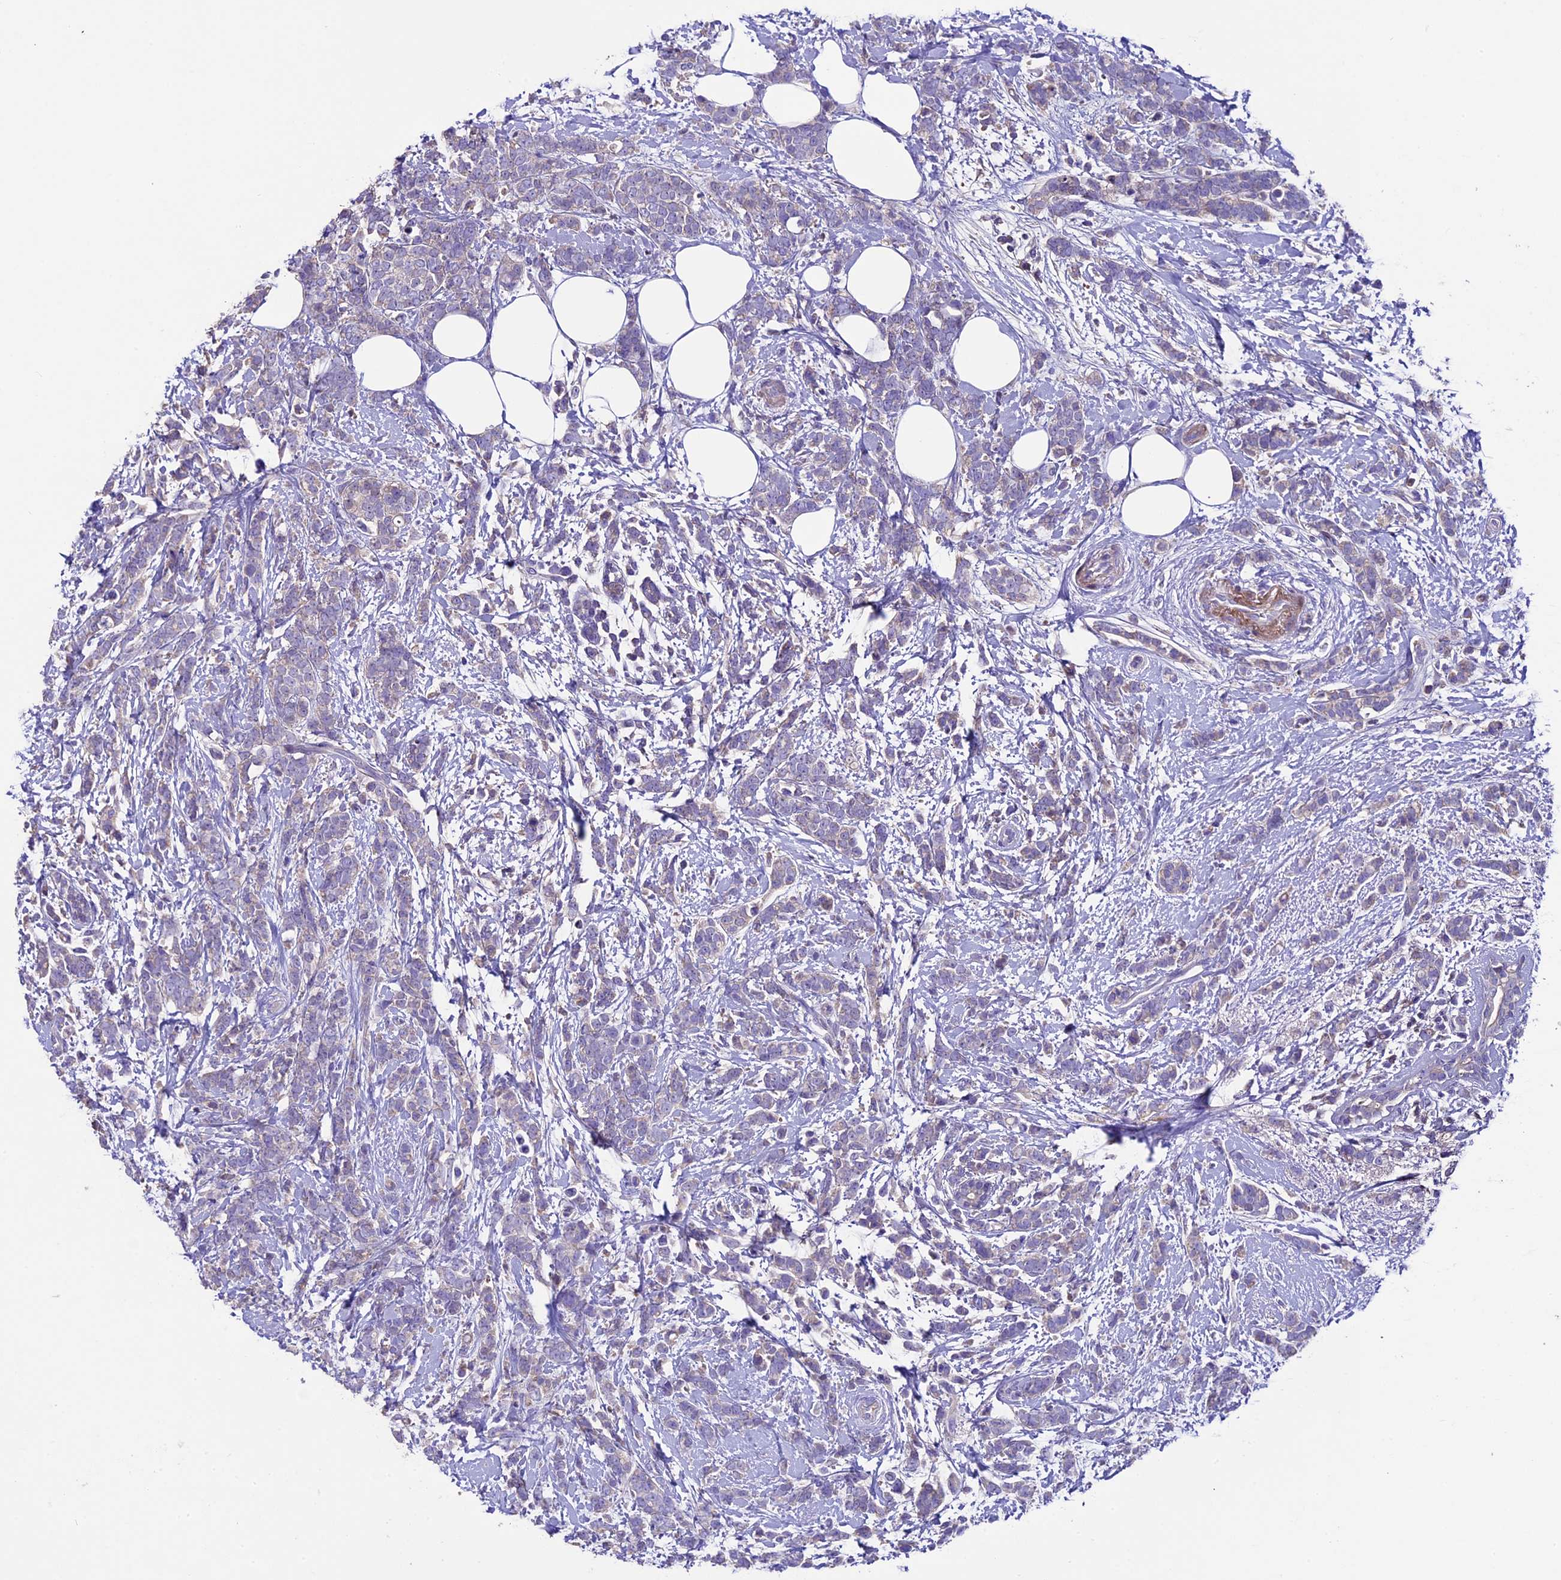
{"staining": {"intensity": "negative", "quantity": "none", "location": "none"}, "tissue": "breast cancer", "cell_type": "Tumor cells", "image_type": "cancer", "snomed": [{"axis": "morphology", "description": "Lobular carcinoma"}, {"axis": "topography", "description": "Breast"}], "caption": "Immunohistochemistry of breast lobular carcinoma reveals no positivity in tumor cells.", "gene": "TCP11L2", "patient": {"sex": "female", "age": 58}}